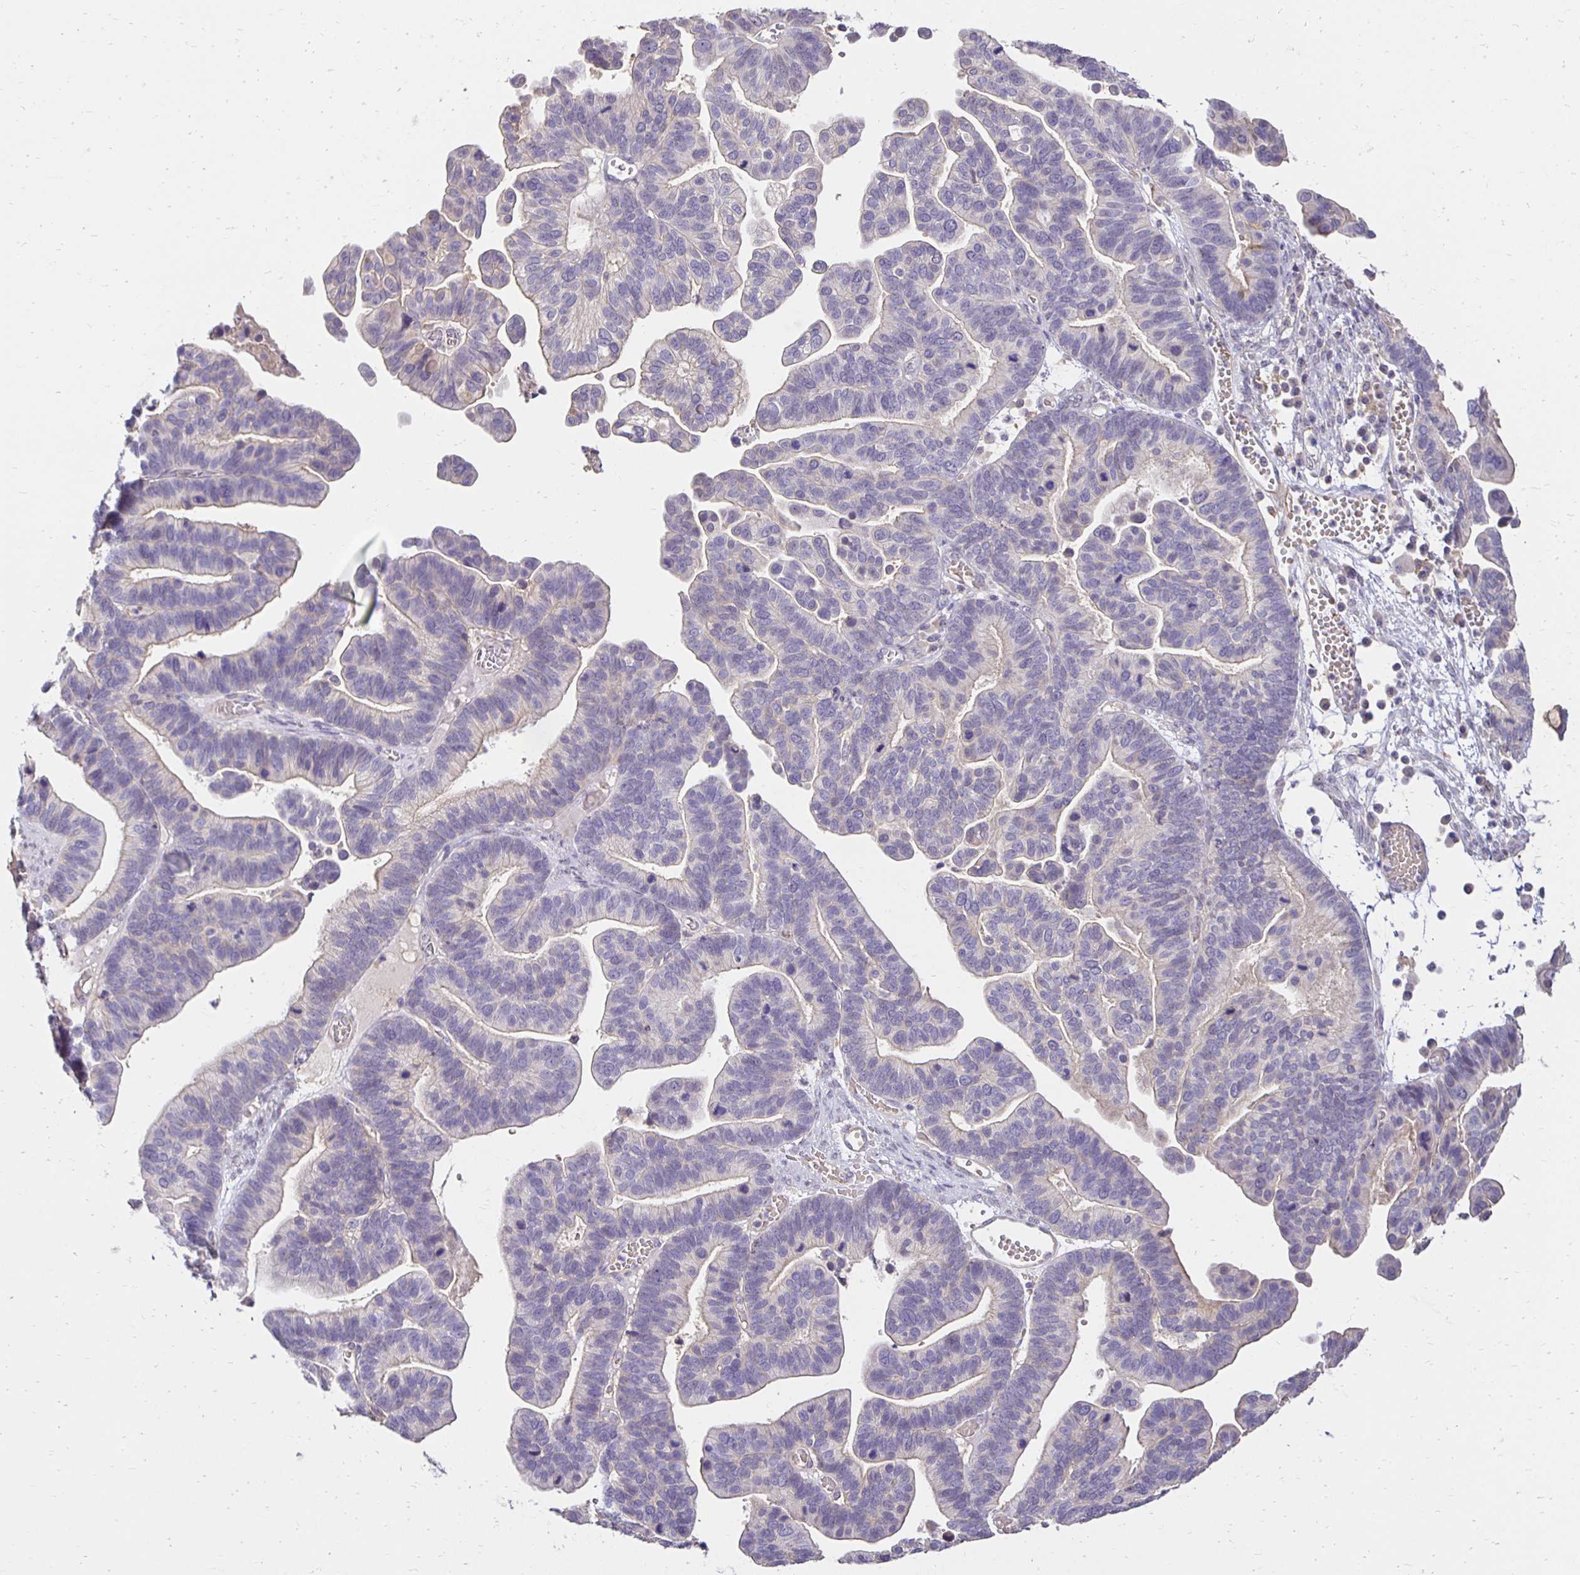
{"staining": {"intensity": "negative", "quantity": "none", "location": "none"}, "tissue": "ovarian cancer", "cell_type": "Tumor cells", "image_type": "cancer", "snomed": [{"axis": "morphology", "description": "Cystadenocarcinoma, serous, NOS"}, {"axis": "topography", "description": "Ovary"}], "caption": "Image shows no protein staining in tumor cells of ovarian cancer tissue.", "gene": "PNPLA3", "patient": {"sex": "female", "age": 56}}